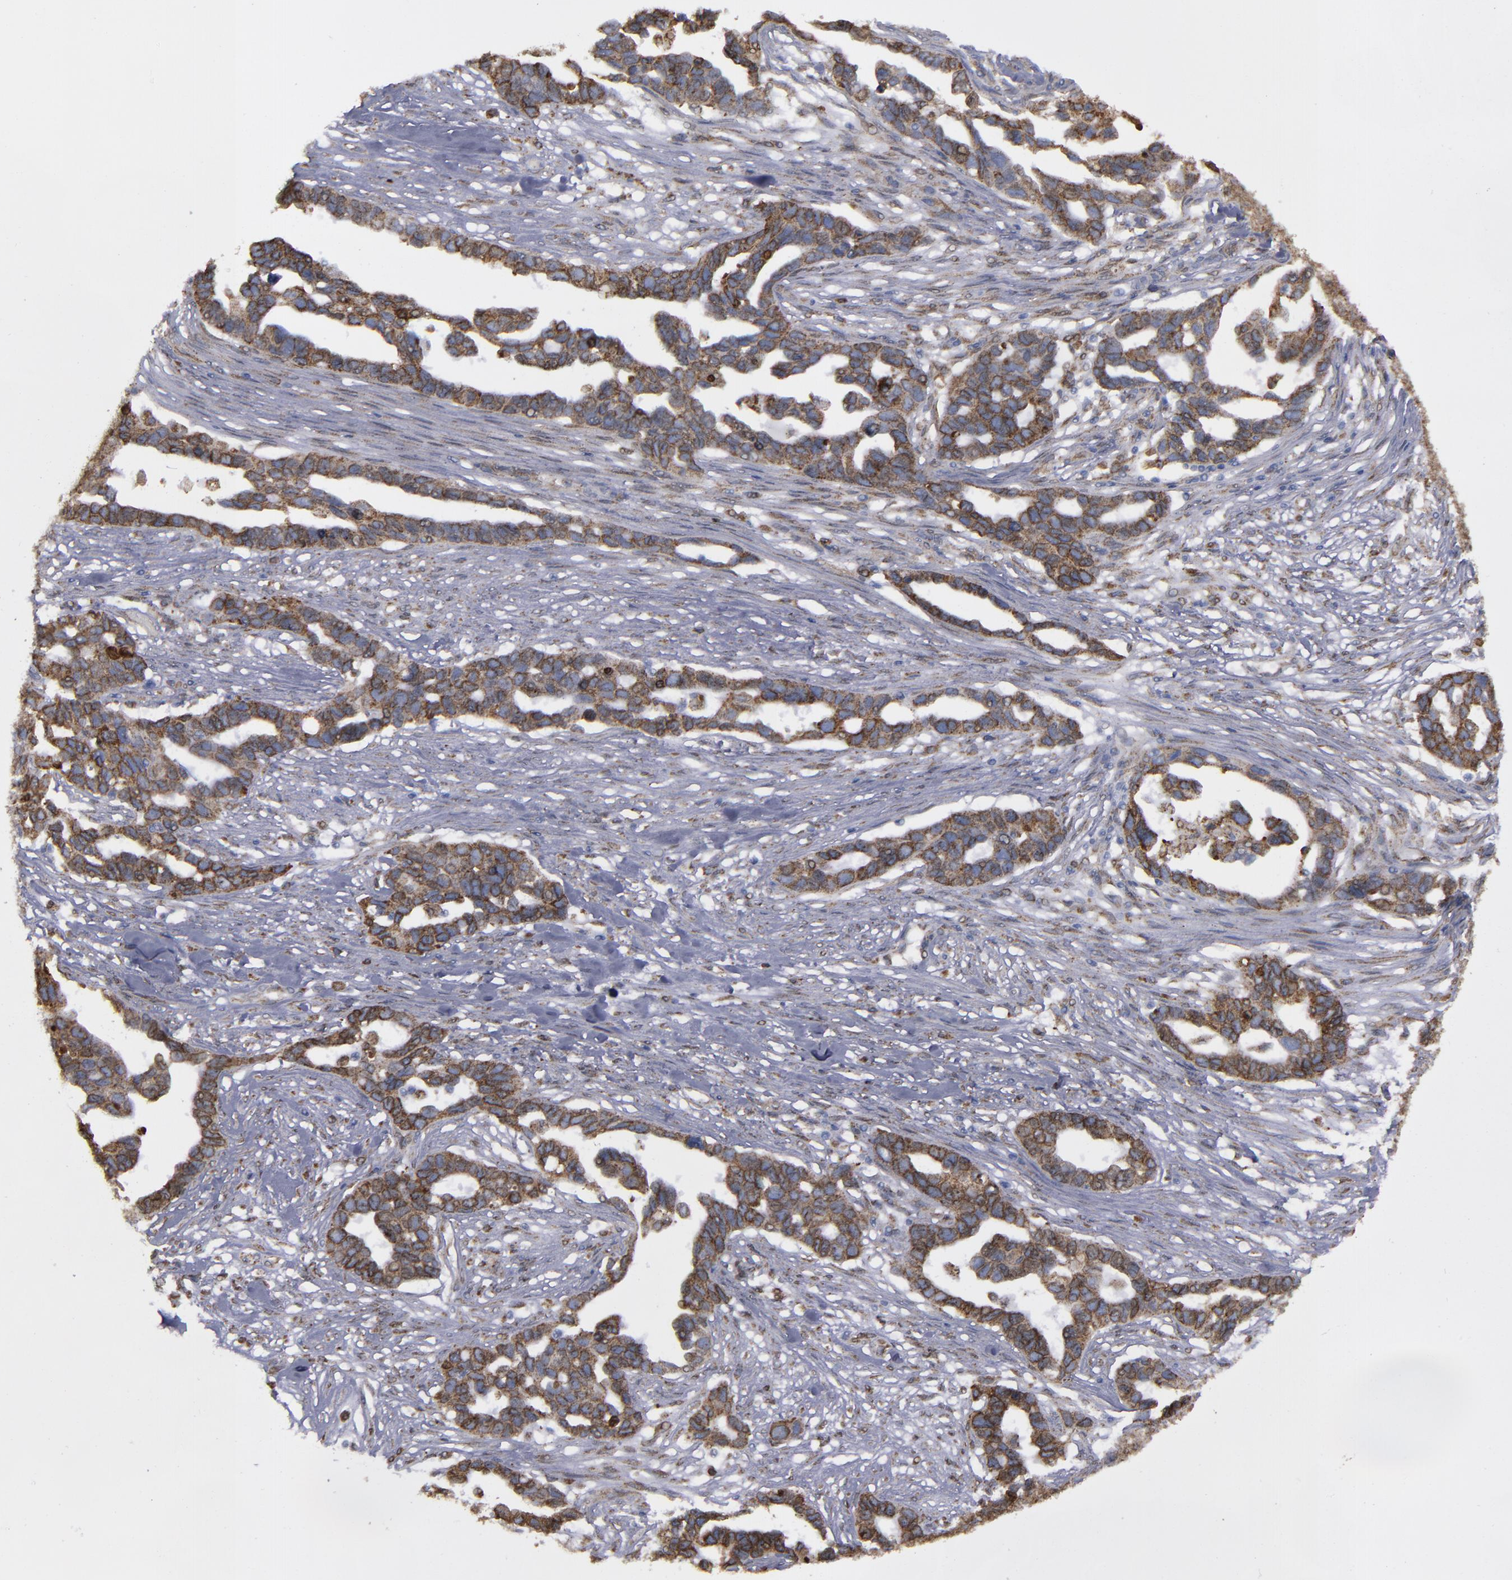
{"staining": {"intensity": "strong", "quantity": ">75%", "location": "cytoplasmic/membranous"}, "tissue": "ovarian cancer", "cell_type": "Tumor cells", "image_type": "cancer", "snomed": [{"axis": "morphology", "description": "Cystadenocarcinoma, serous, NOS"}, {"axis": "topography", "description": "Ovary"}], "caption": "The photomicrograph displays a brown stain indicating the presence of a protein in the cytoplasmic/membranous of tumor cells in ovarian serous cystadenocarcinoma.", "gene": "ERLIN2", "patient": {"sex": "female", "age": 54}}